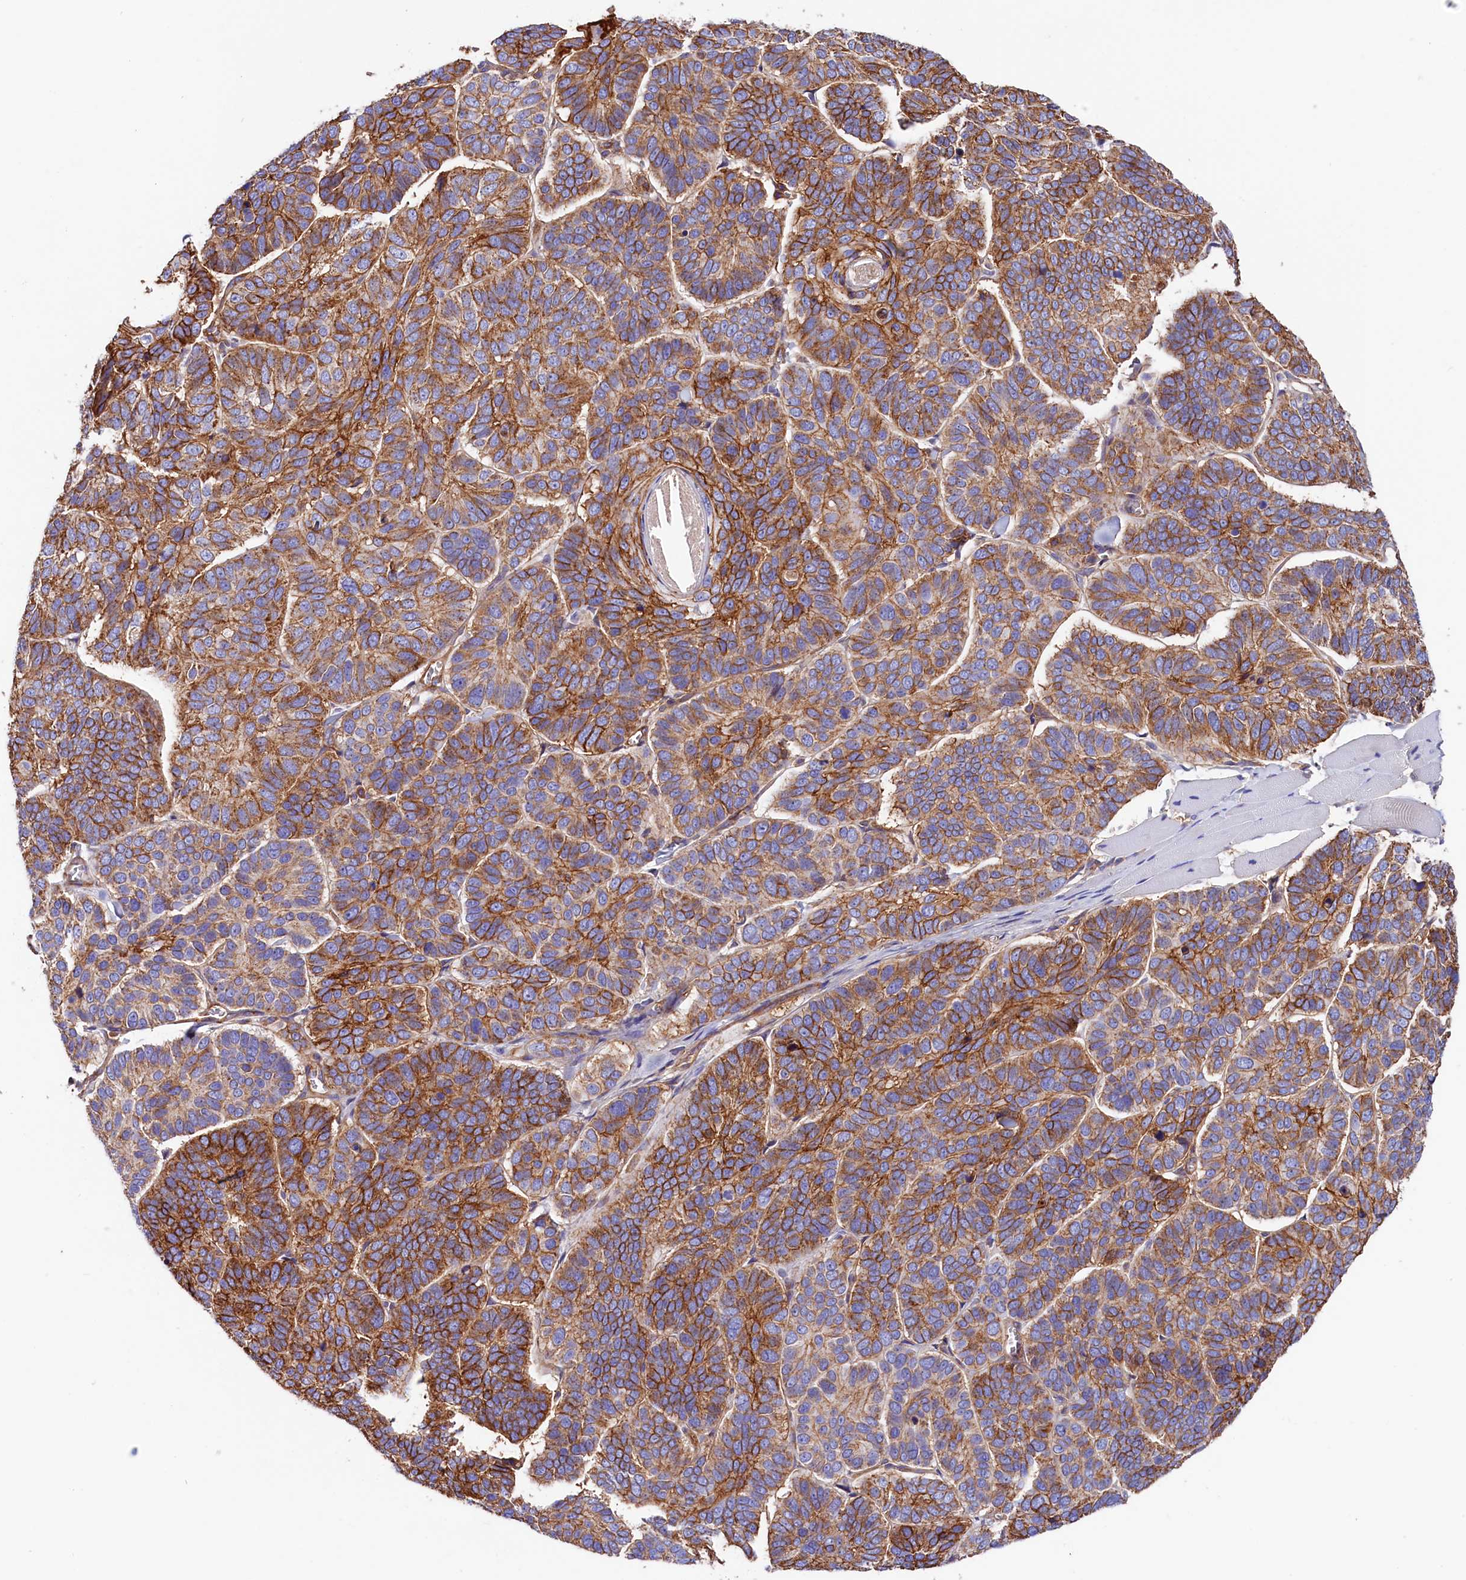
{"staining": {"intensity": "moderate", "quantity": ">75%", "location": "cytoplasmic/membranous"}, "tissue": "skin cancer", "cell_type": "Tumor cells", "image_type": "cancer", "snomed": [{"axis": "morphology", "description": "Basal cell carcinoma"}, {"axis": "topography", "description": "Skin"}], "caption": "This micrograph demonstrates IHC staining of skin basal cell carcinoma, with medium moderate cytoplasmic/membranous staining in approximately >75% of tumor cells.", "gene": "ATP2B4", "patient": {"sex": "male", "age": 62}}